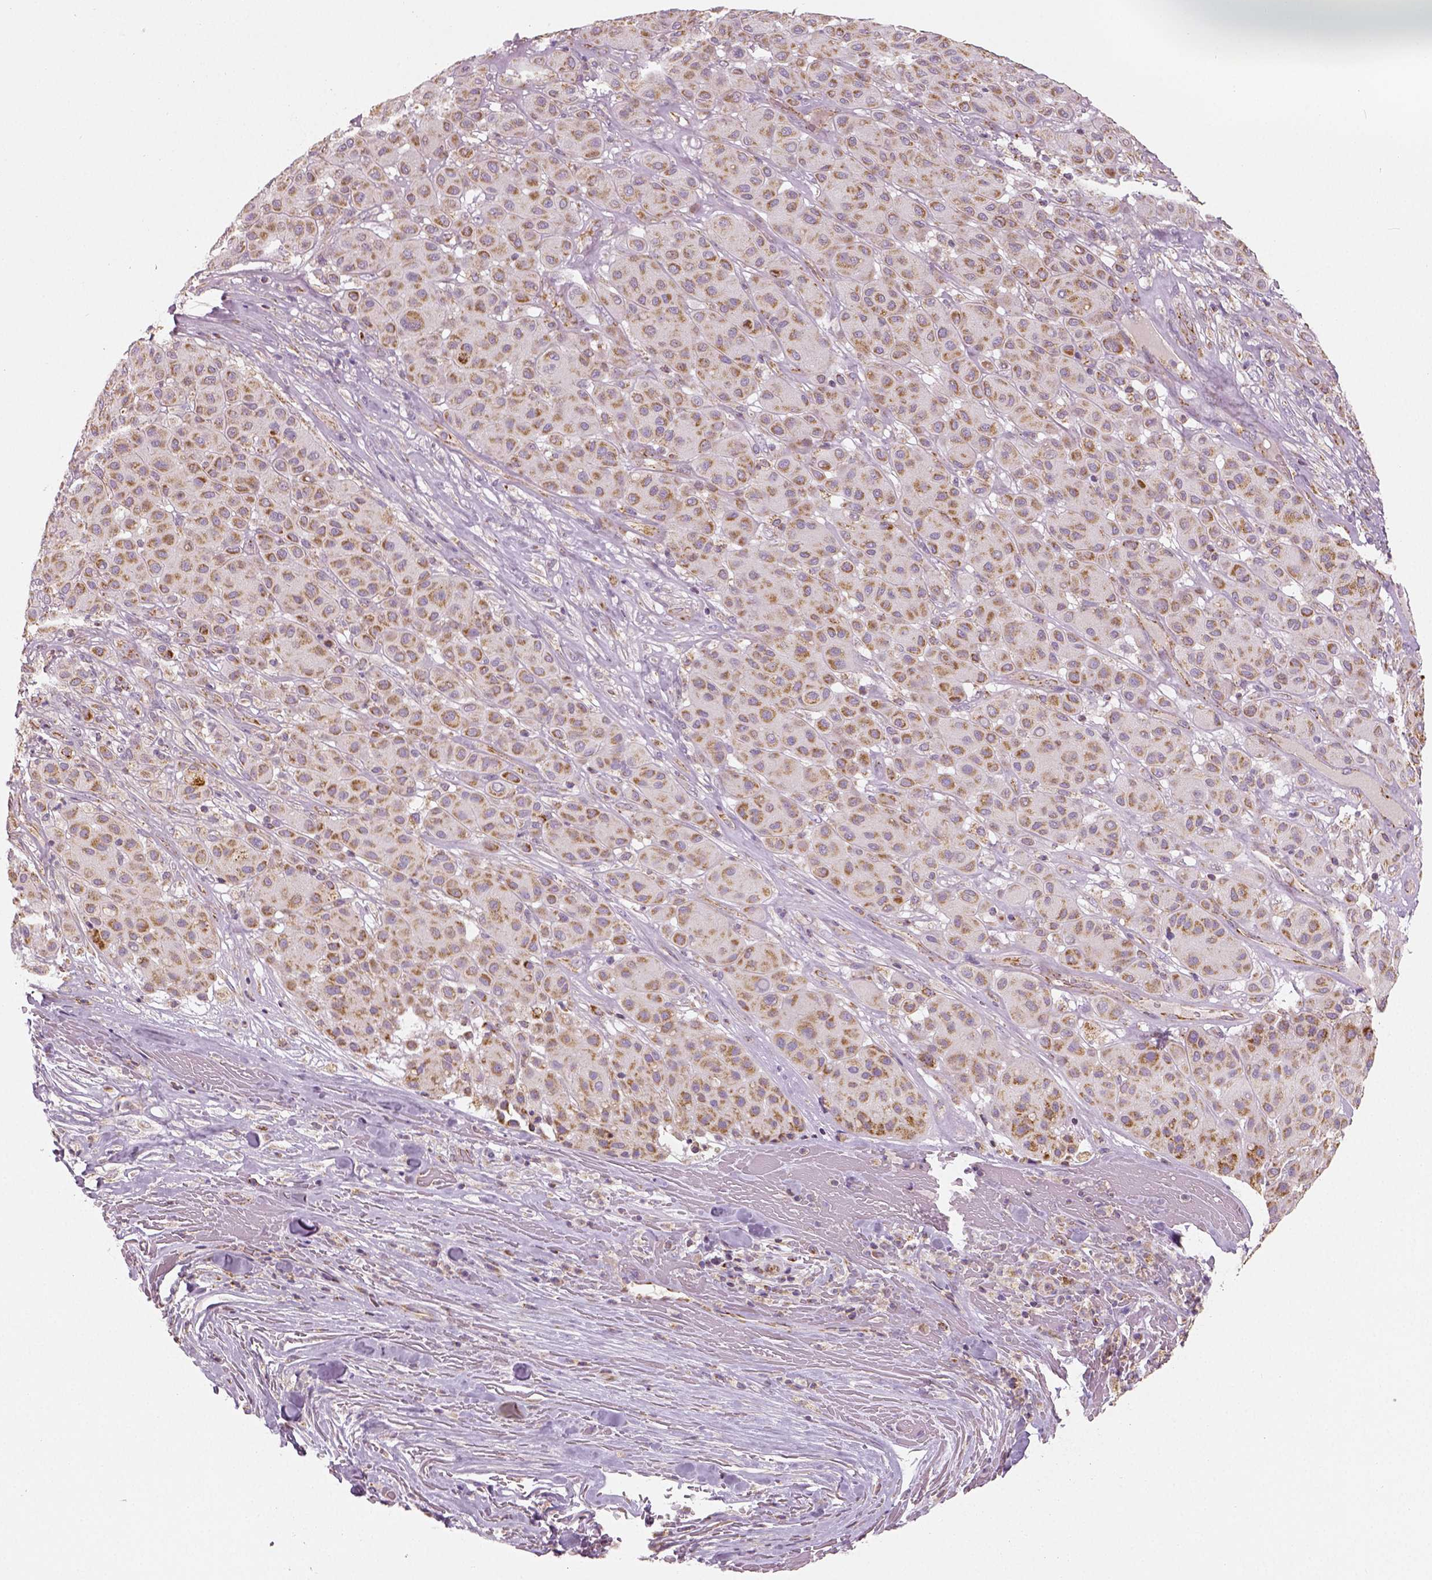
{"staining": {"intensity": "moderate", "quantity": ">75%", "location": "cytoplasmic/membranous"}, "tissue": "melanoma", "cell_type": "Tumor cells", "image_type": "cancer", "snomed": [{"axis": "morphology", "description": "Malignant melanoma, Metastatic site"}, {"axis": "topography", "description": "Smooth muscle"}], "caption": "Malignant melanoma (metastatic site) stained with DAB immunohistochemistry demonstrates medium levels of moderate cytoplasmic/membranous expression in about >75% of tumor cells.", "gene": "PGAM5", "patient": {"sex": "male", "age": 41}}